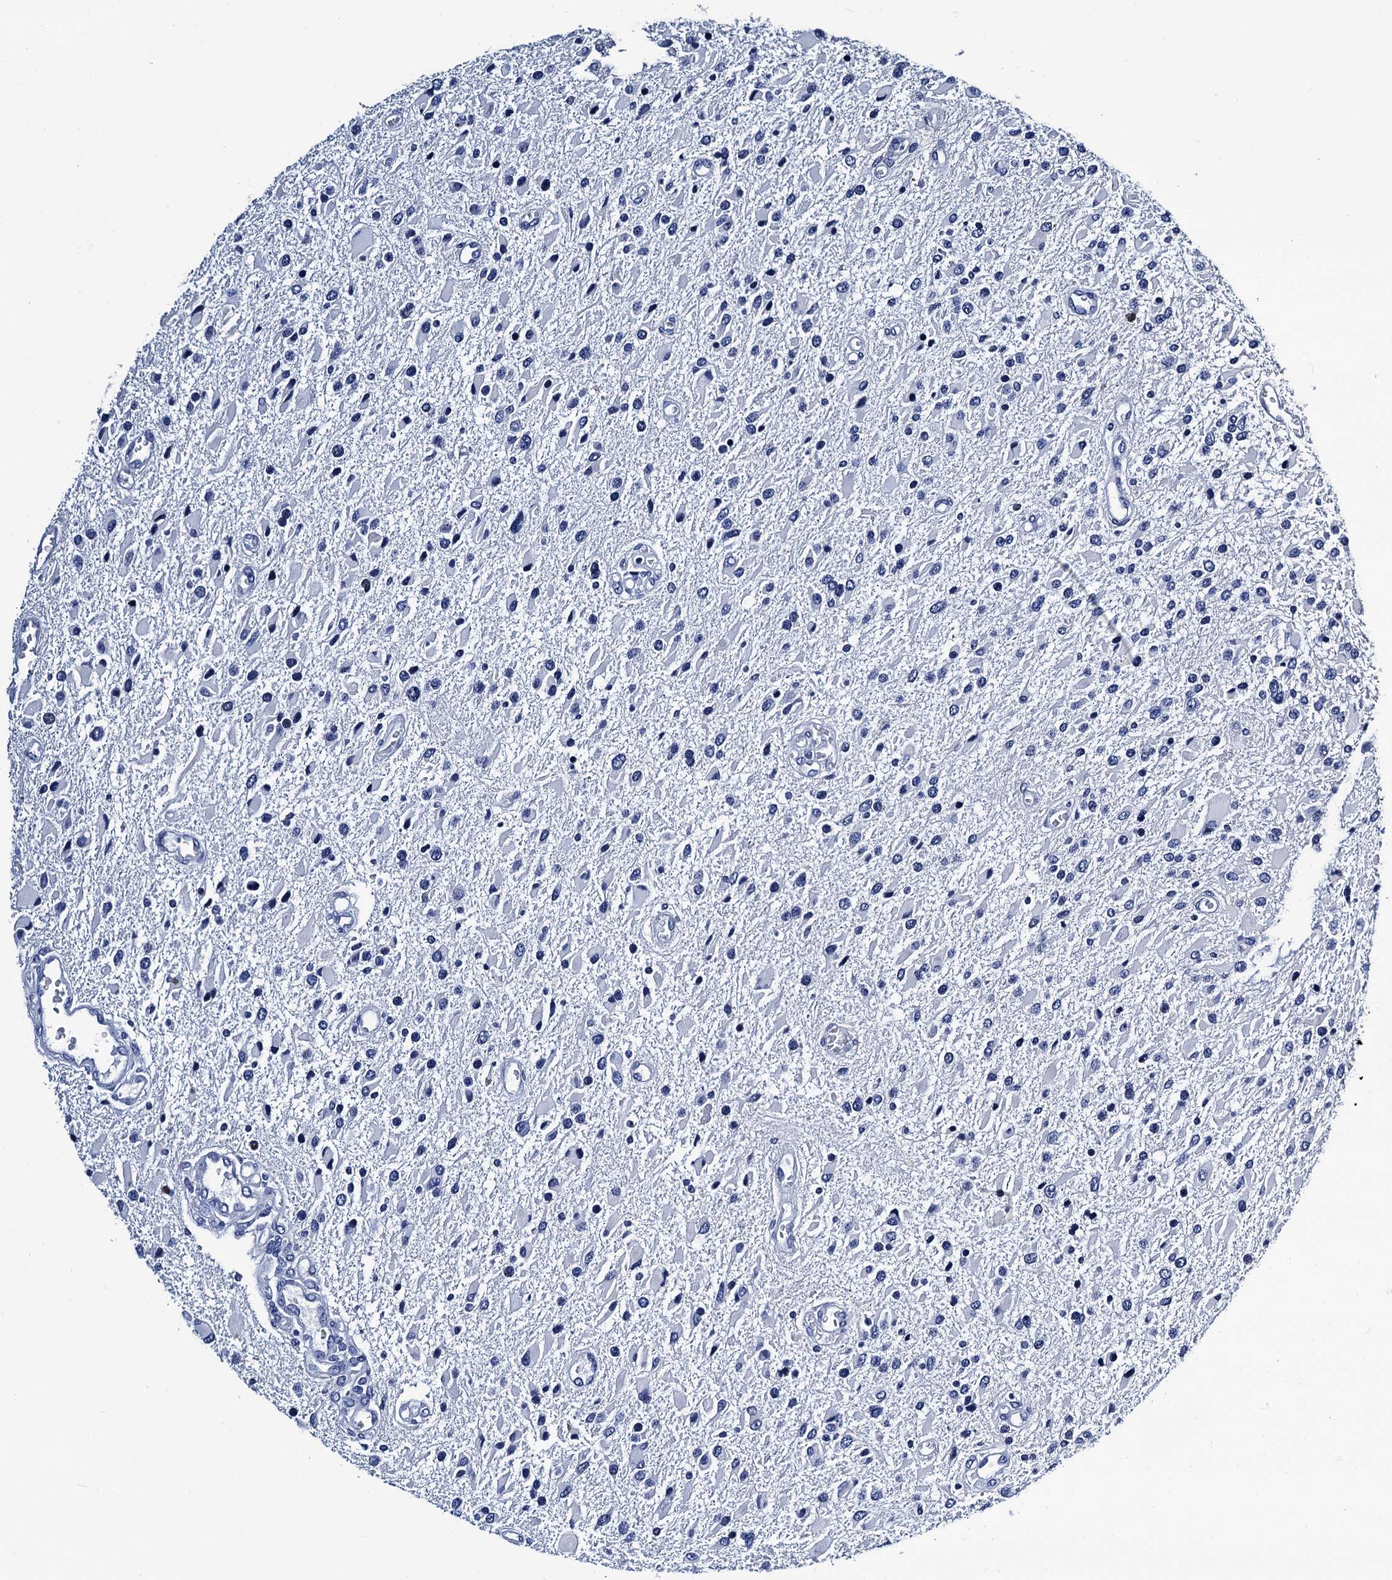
{"staining": {"intensity": "negative", "quantity": "none", "location": "none"}, "tissue": "glioma", "cell_type": "Tumor cells", "image_type": "cancer", "snomed": [{"axis": "morphology", "description": "Glioma, malignant, High grade"}, {"axis": "topography", "description": "Brain"}], "caption": "Image shows no protein staining in tumor cells of glioma tissue.", "gene": "LRRC30", "patient": {"sex": "male", "age": 53}}